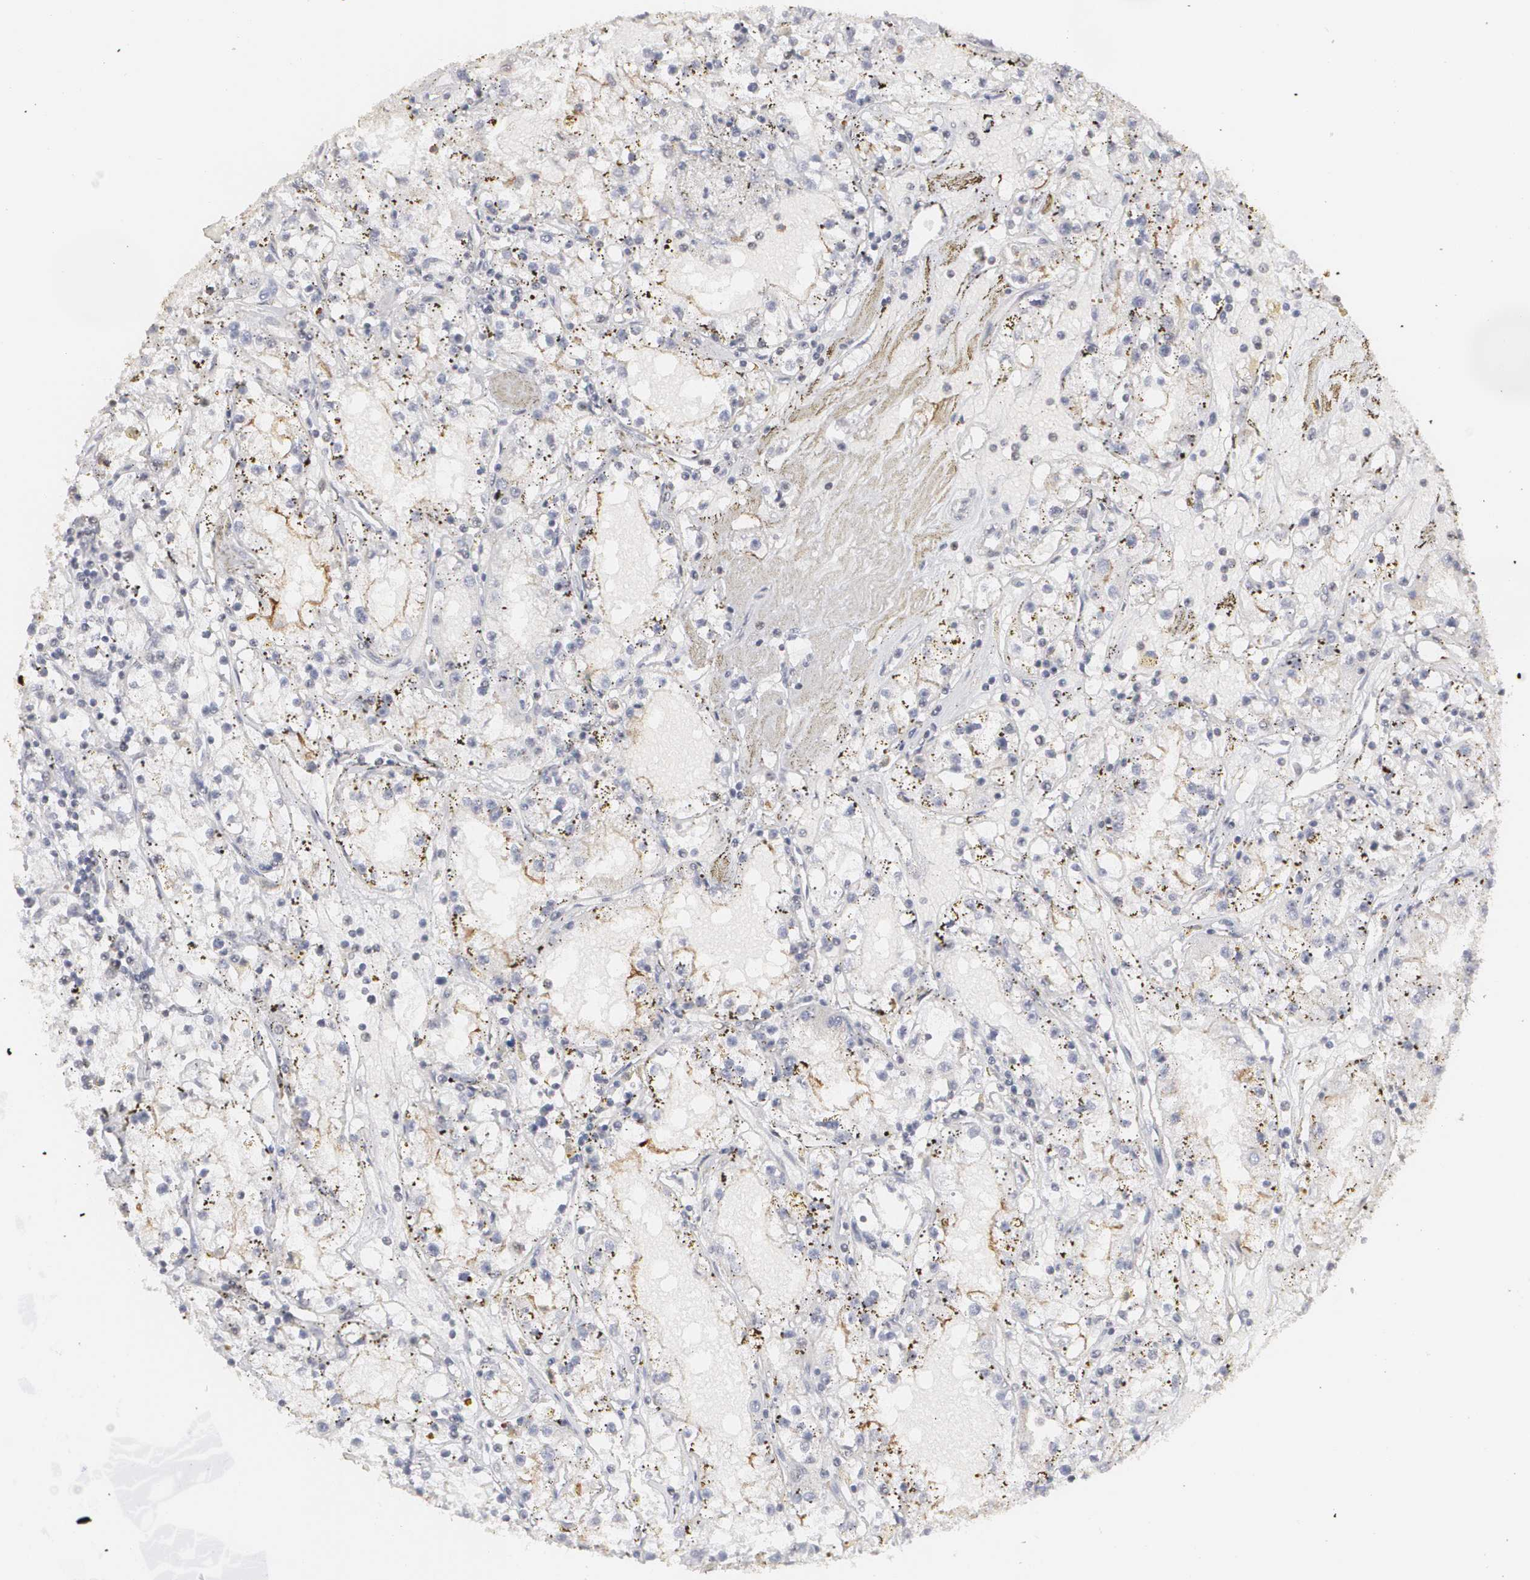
{"staining": {"intensity": "weak", "quantity": "<25%", "location": "cytoplasmic/membranous"}, "tissue": "renal cancer", "cell_type": "Tumor cells", "image_type": "cancer", "snomed": [{"axis": "morphology", "description": "Adenocarcinoma, NOS"}, {"axis": "topography", "description": "Kidney"}], "caption": "DAB immunohistochemical staining of renal cancer shows no significant staining in tumor cells.", "gene": "CLDN2", "patient": {"sex": "male", "age": 56}}